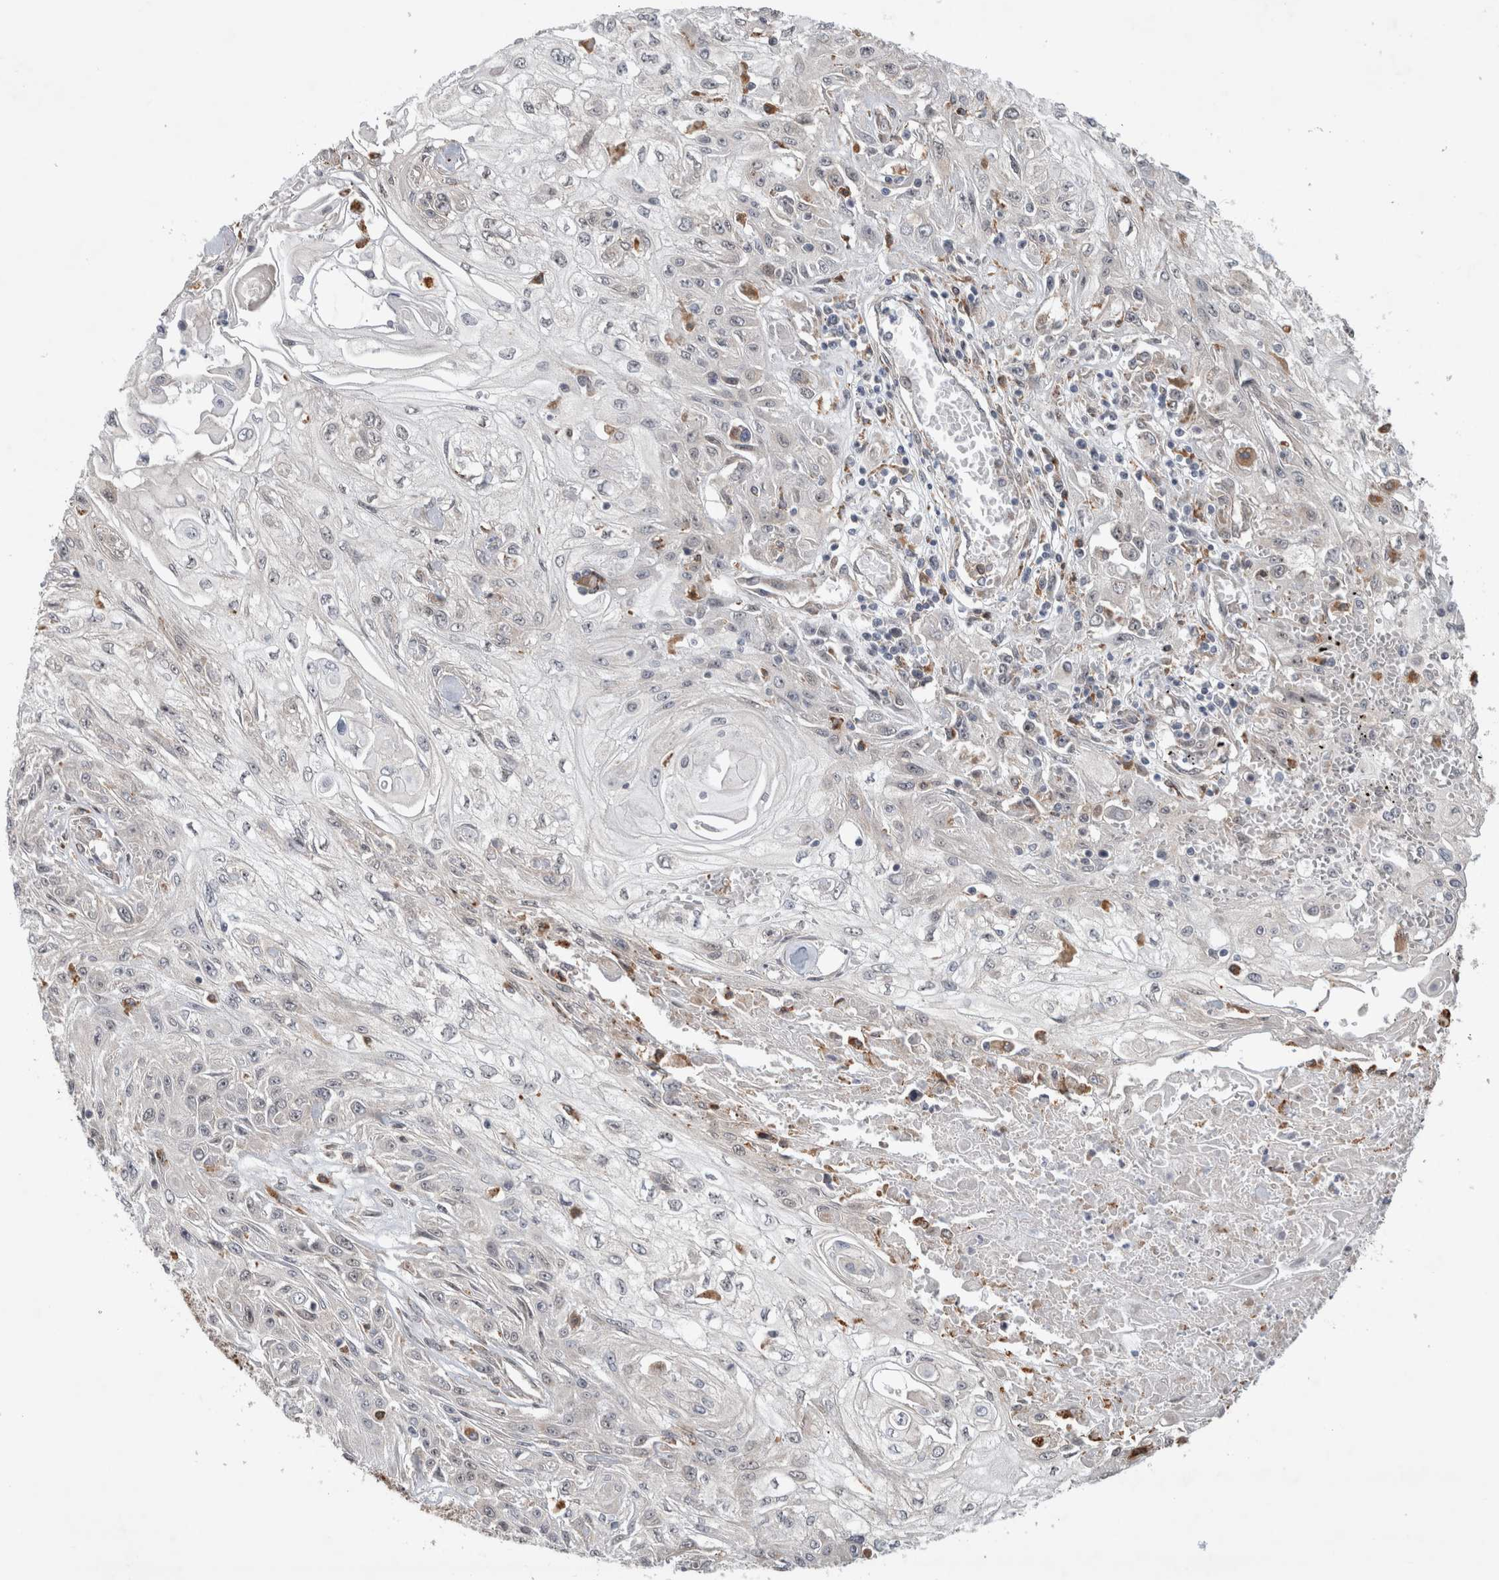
{"staining": {"intensity": "negative", "quantity": "none", "location": "none"}, "tissue": "skin cancer", "cell_type": "Tumor cells", "image_type": "cancer", "snomed": [{"axis": "morphology", "description": "Squamous cell carcinoma, NOS"}, {"axis": "morphology", "description": "Squamous cell carcinoma, metastatic, NOS"}, {"axis": "topography", "description": "Skin"}, {"axis": "topography", "description": "Lymph node"}], "caption": "Immunohistochemical staining of human metastatic squamous cell carcinoma (skin) shows no significant staining in tumor cells.", "gene": "NAB2", "patient": {"sex": "male", "age": 75}}